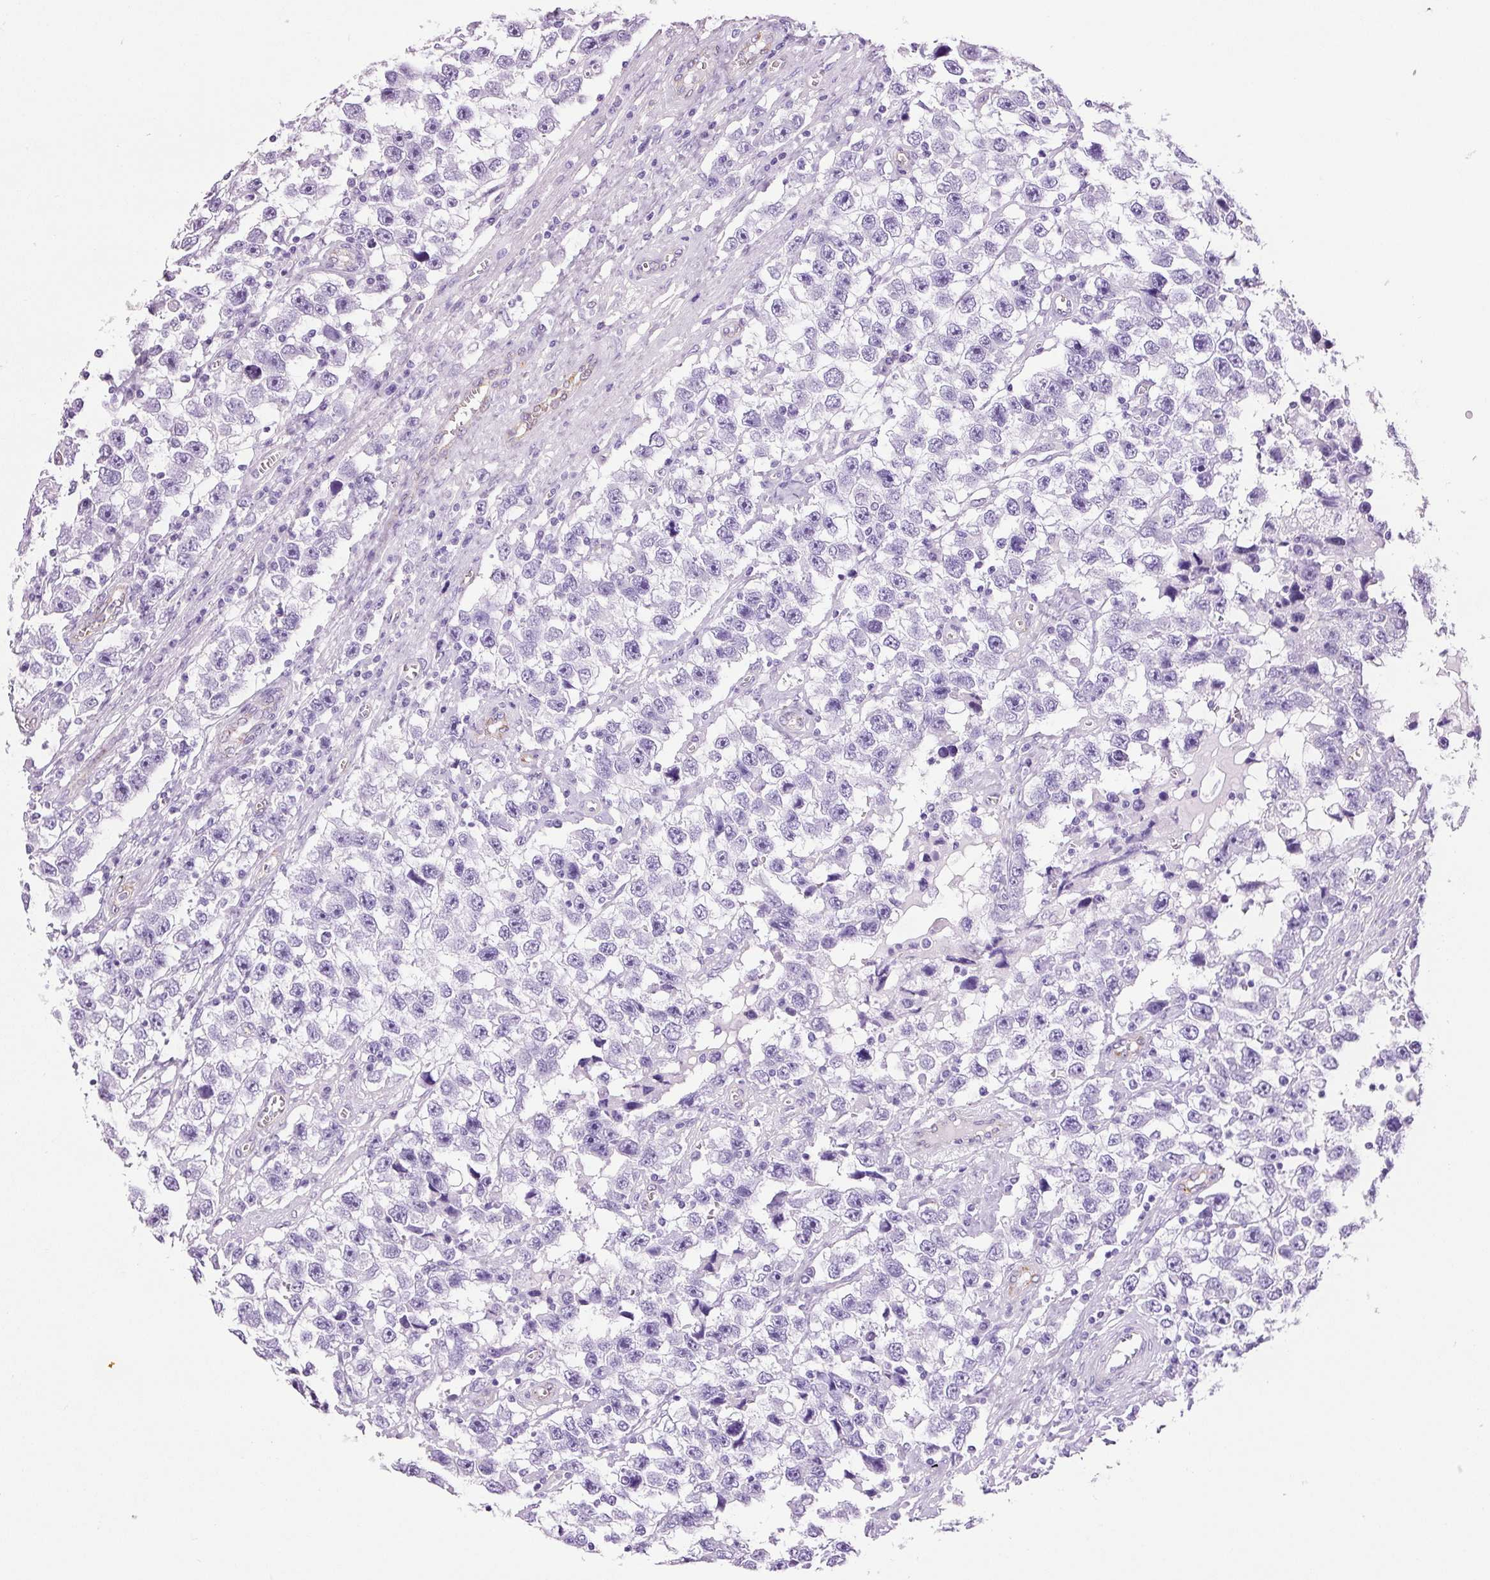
{"staining": {"intensity": "negative", "quantity": "none", "location": "none"}, "tissue": "testis cancer", "cell_type": "Tumor cells", "image_type": "cancer", "snomed": [{"axis": "morphology", "description": "Seminoma, NOS"}, {"axis": "topography", "description": "Testis"}], "caption": "An IHC micrograph of testis cancer is shown. There is no staining in tumor cells of testis cancer.", "gene": "ADSS1", "patient": {"sex": "male", "age": 33}}